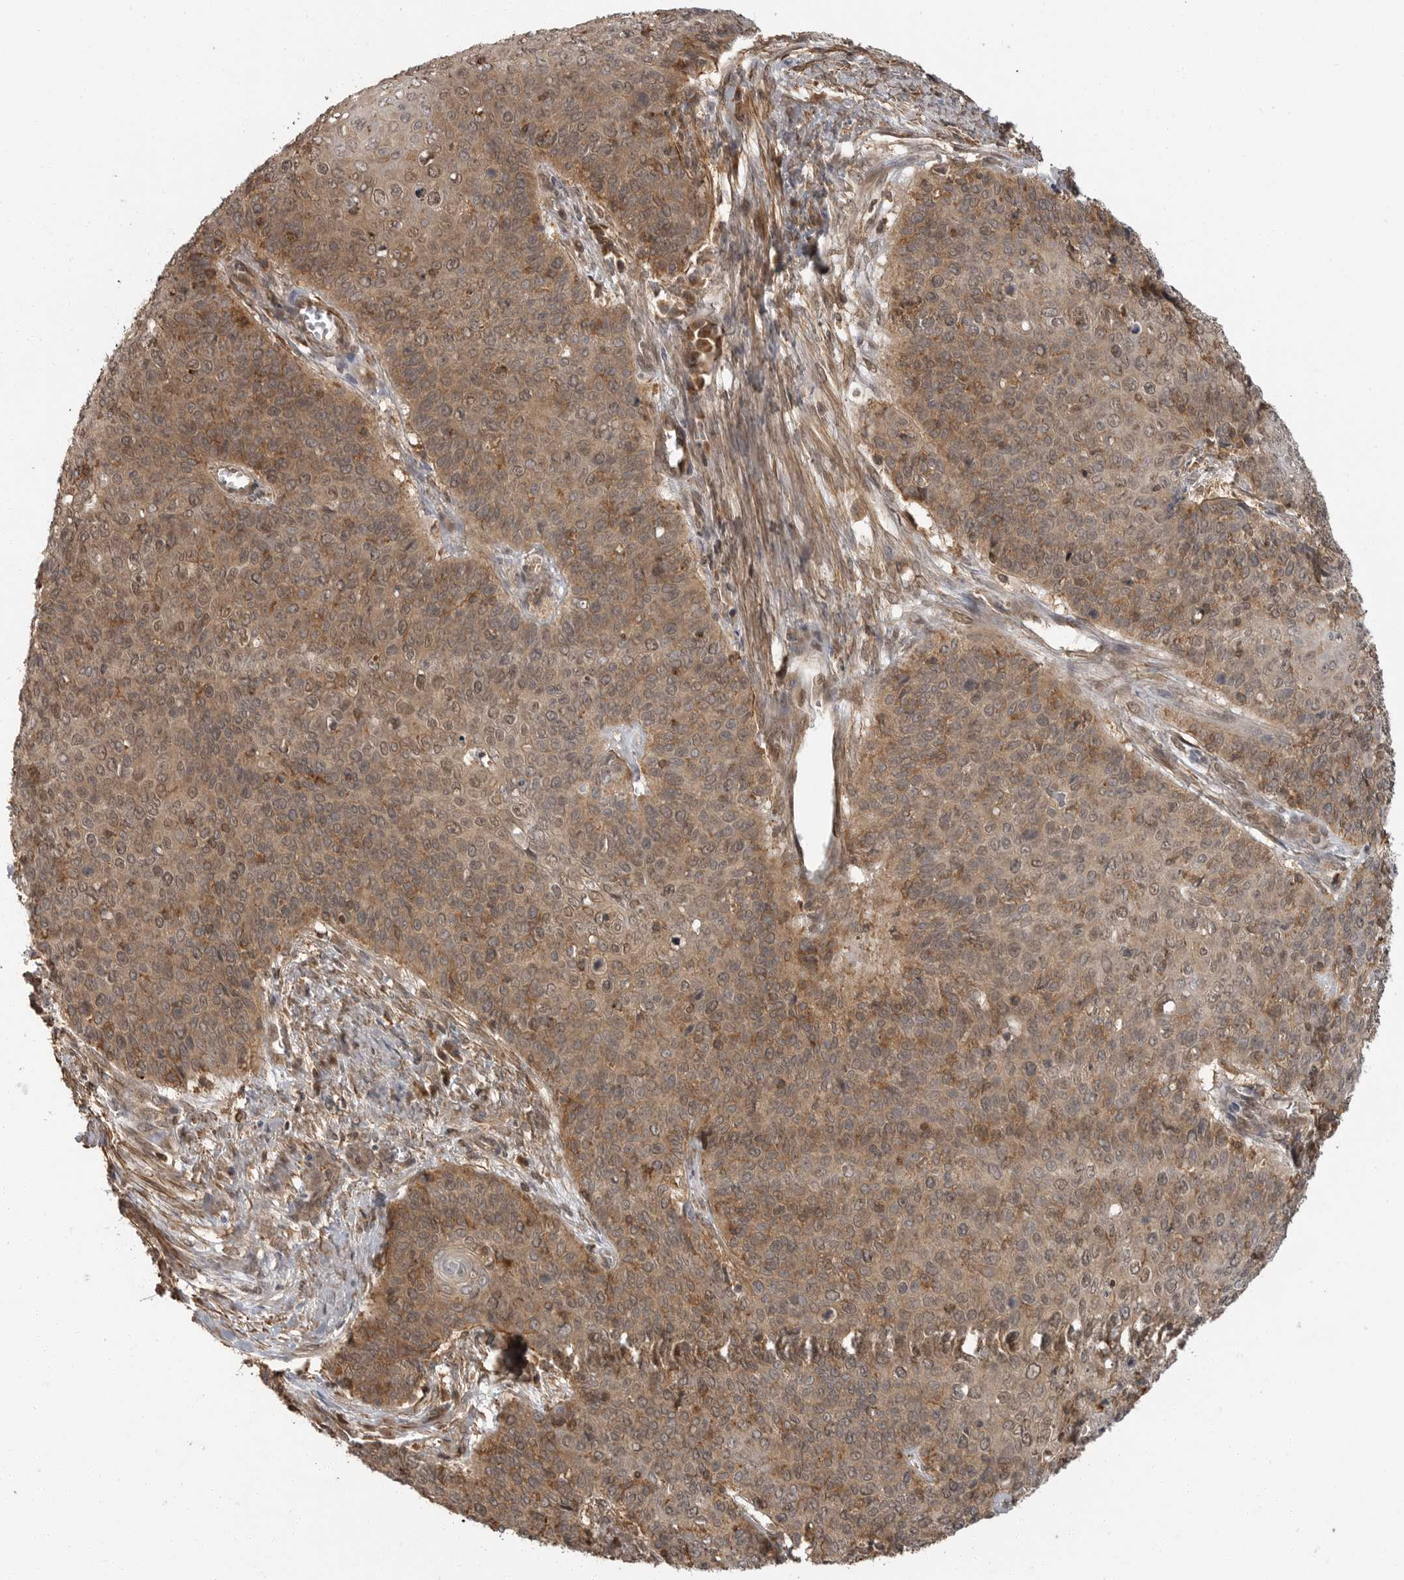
{"staining": {"intensity": "moderate", "quantity": ">75%", "location": "cytoplasmic/membranous,nuclear"}, "tissue": "cervical cancer", "cell_type": "Tumor cells", "image_type": "cancer", "snomed": [{"axis": "morphology", "description": "Squamous cell carcinoma, NOS"}, {"axis": "topography", "description": "Cervix"}], "caption": "The micrograph demonstrates a brown stain indicating the presence of a protein in the cytoplasmic/membranous and nuclear of tumor cells in cervical cancer.", "gene": "ERN1", "patient": {"sex": "female", "age": 39}}